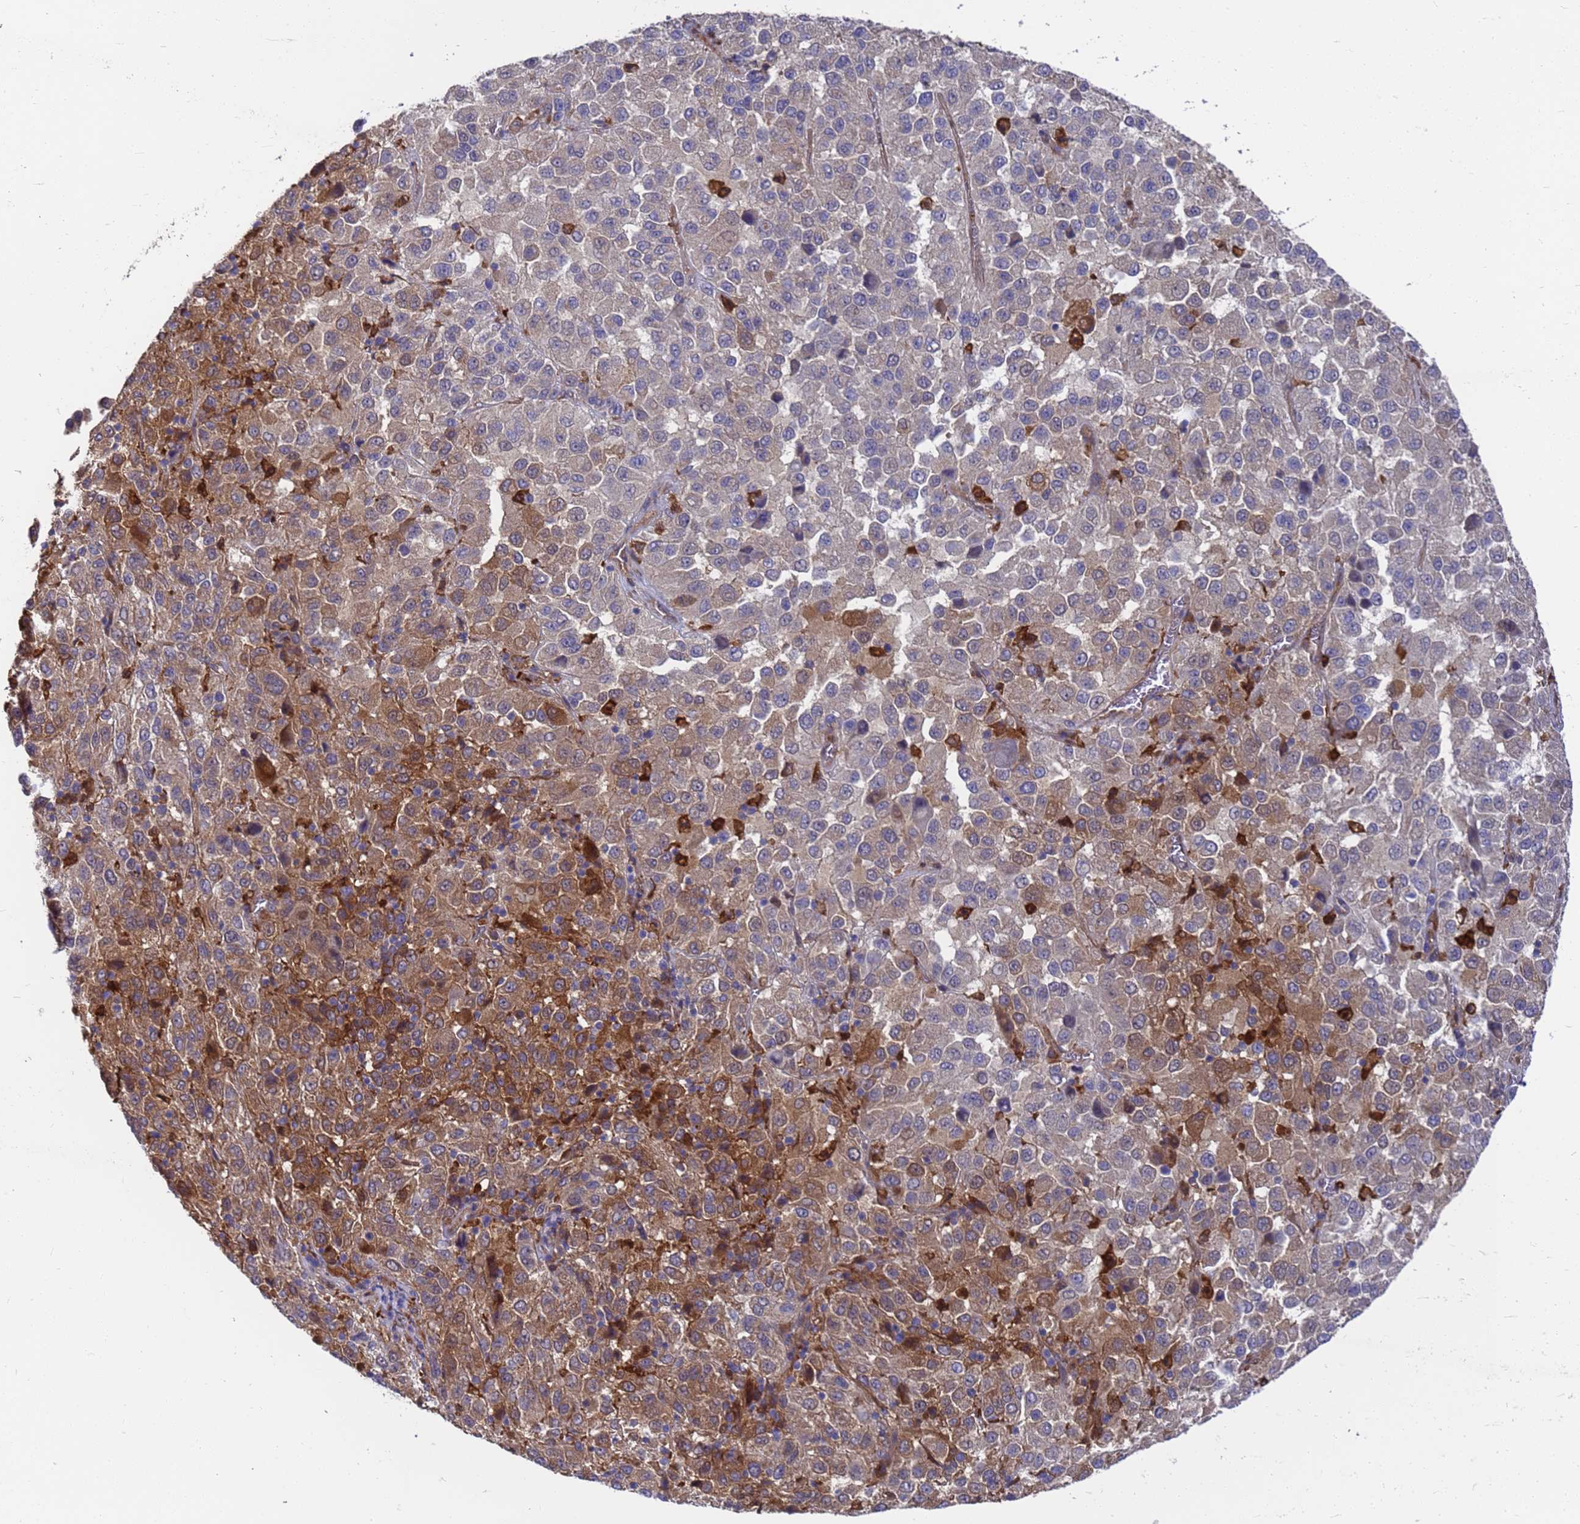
{"staining": {"intensity": "moderate", "quantity": "25%-75%", "location": "cytoplasmic/membranous"}, "tissue": "melanoma", "cell_type": "Tumor cells", "image_type": "cancer", "snomed": [{"axis": "morphology", "description": "Malignant melanoma, Metastatic site"}, {"axis": "topography", "description": "Lung"}], "caption": "Immunohistochemistry (IHC) of melanoma reveals medium levels of moderate cytoplasmic/membranous positivity in about 25%-75% of tumor cells. Using DAB (brown) and hematoxylin (blue) stains, captured at high magnification using brightfield microscopy.", "gene": "SLC35E2B", "patient": {"sex": "male", "age": 64}}